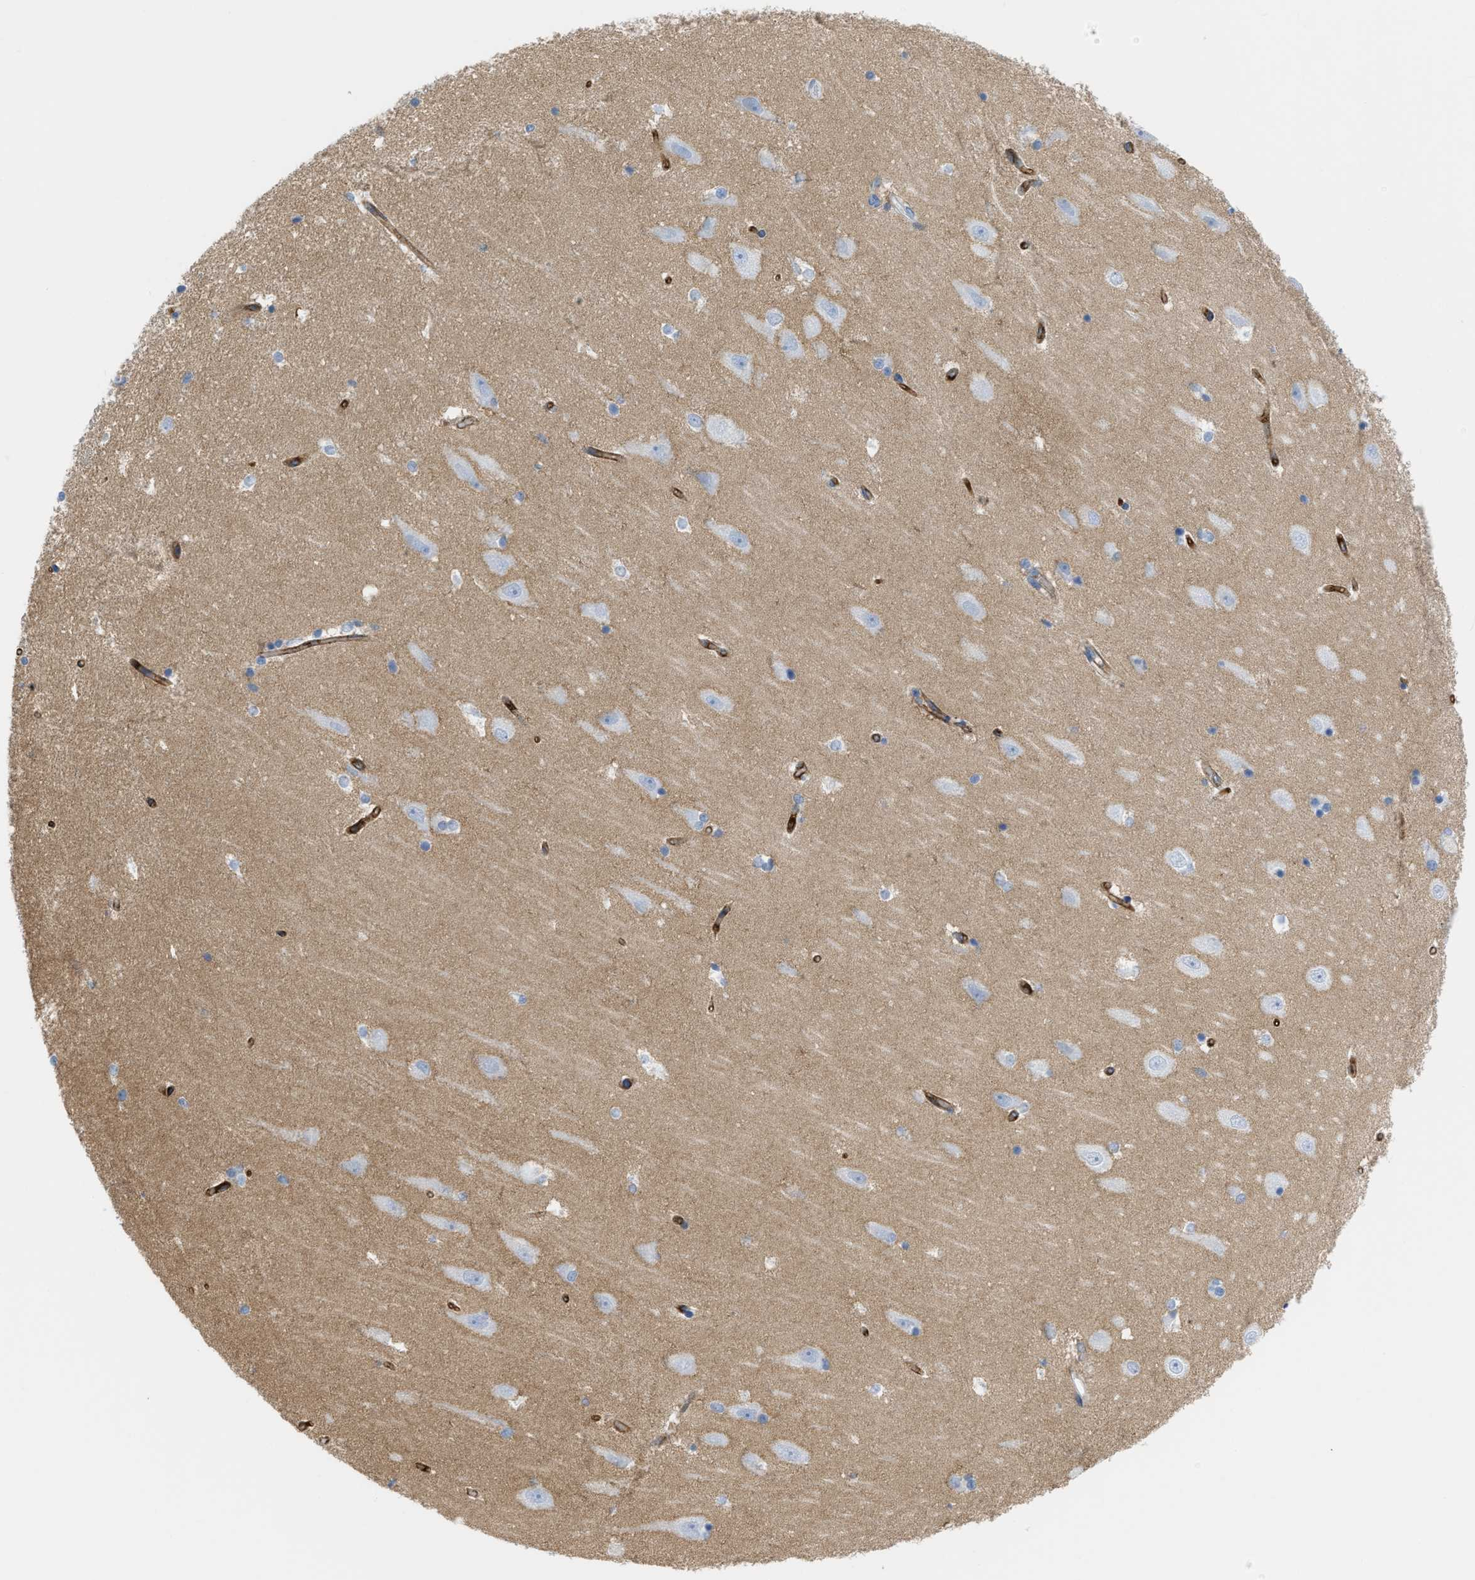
{"staining": {"intensity": "negative", "quantity": "none", "location": "none"}, "tissue": "hippocampus", "cell_type": "Glial cells", "image_type": "normal", "snomed": [{"axis": "morphology", "description": "Normal tissue, NOS"}, {"axis": "topography", "description": "Hippocampus"}], "caption": "Immunohistochemistry (IHC) of benign human hippocampus exhibits no positivity in glial cells. Nuclei are stained in blue.", "gene": "SLC3A2", "patient": {"sex": "male", "age": 45}}